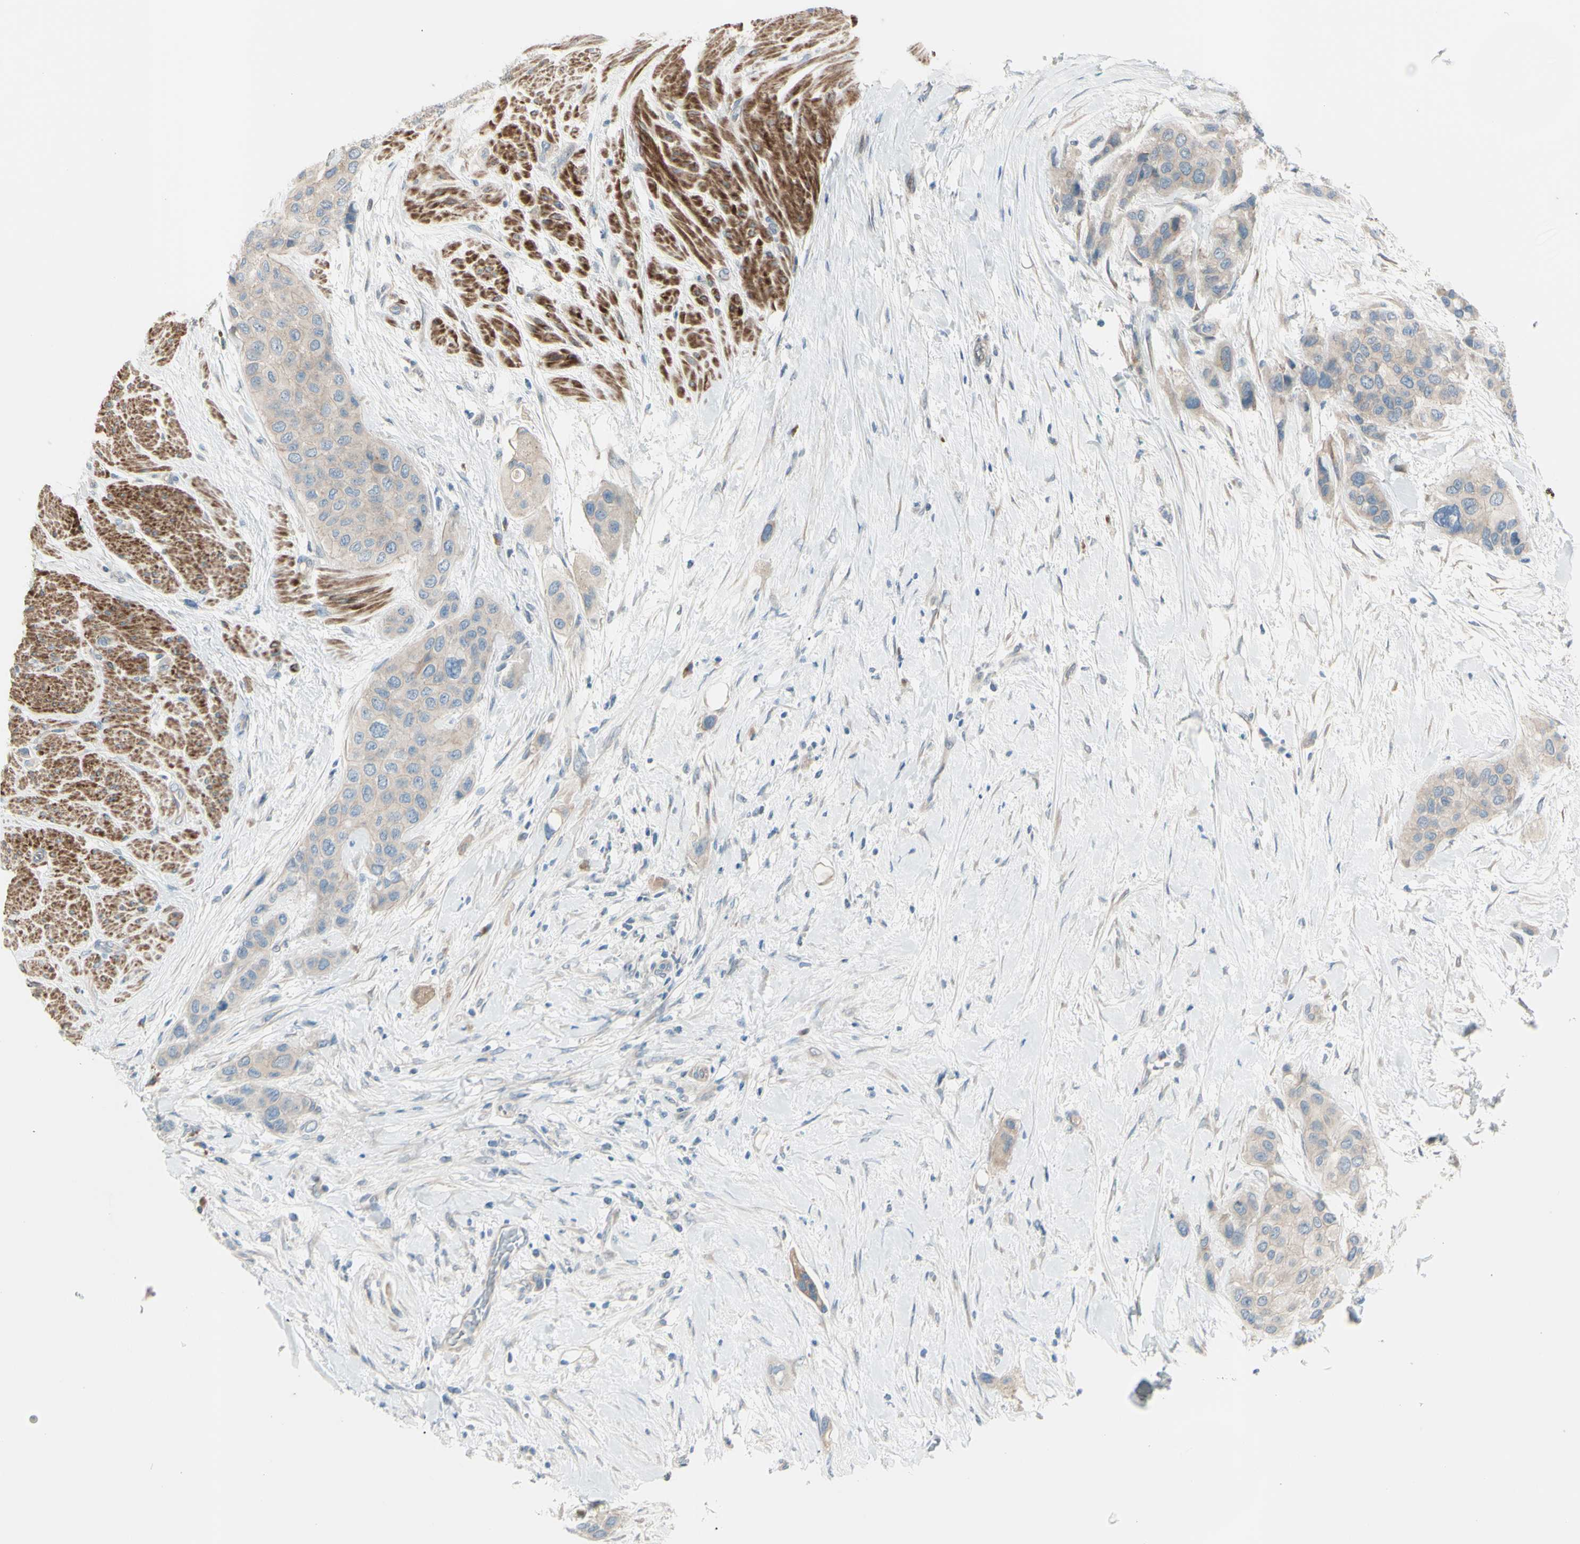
{"staining": {"intensity": "moderate", "quantity": "25%-75%", "location": "cytoplasmic/membranous"}, "tissue": "urothelial cancer", "cell_type": "Tumor cells", "image_type": "cancer", "snomed": [{"axis": "morphology", "description": "Urothelial carcinoma, High grade"}, {"axis": "topography", "description": "Urinary bladder"}], "caption": "A brown stain labels moderate cytoplasmic/membranous expression of a protein in human urothelial cancer tumor cells. (DAB IHC with brightfield microscopy, high magnification).", "gene": "LRRK1", "patient": {"sex": "female", "age": 56}}